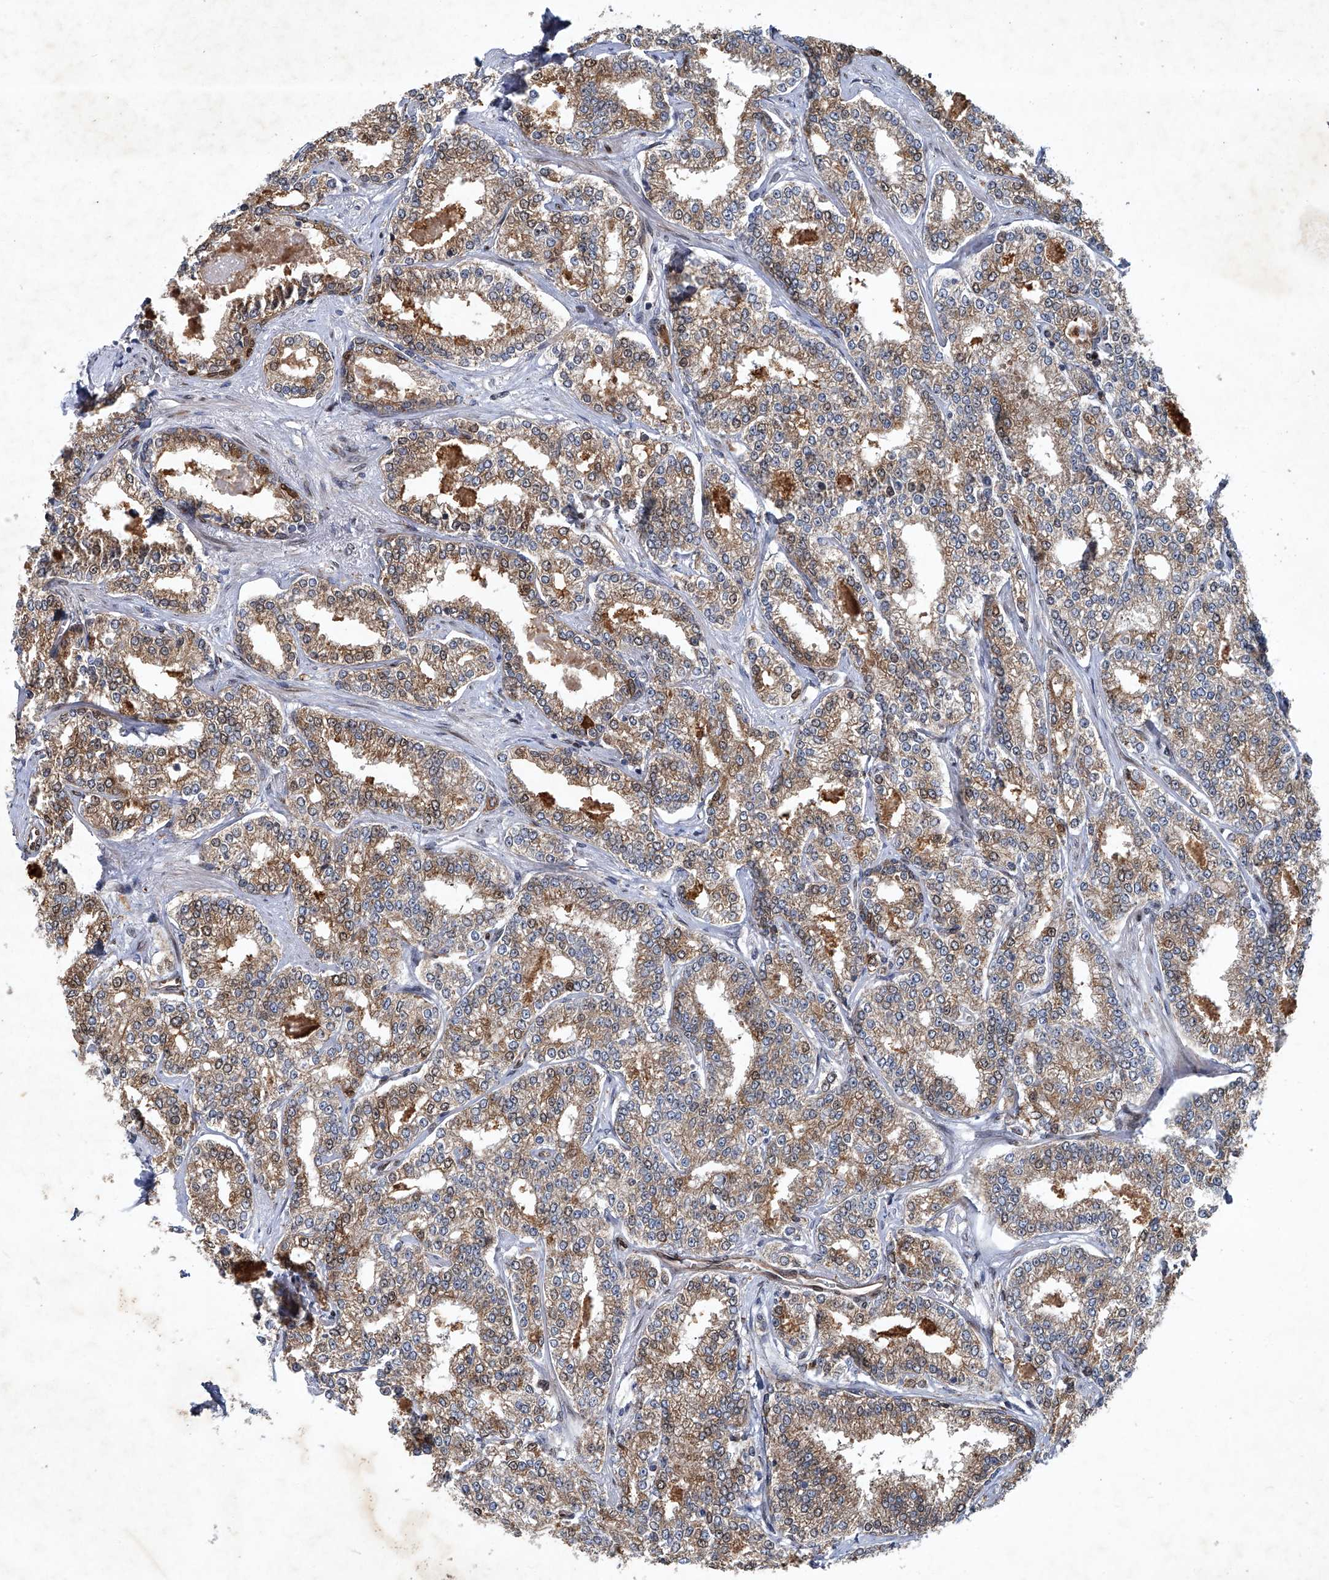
{"staining": {"intensity": "moderate", "quantity": ">75%", "location": "cytoplasmic/membranous,nuclear"}, "tissue": "prostate cancer", "cell_type": "Tumor cells", "image_type": "cancer", "snomed": [{"axis": "morphology", "description": "Normal tissue, NOS"}, {"axis": "morphology", "description": "Adenocarcinoma, High grade"}, {"axis": "topography", "description": "Prostate"}], "caption": "Protein expression analysis of human prostate cancer (high-grade adenocarcinoma) reveals moderate cytoplasmic/membranous and nuclear staining in about >75% of tumor cells.", "gene": "GPR132", "patient": {"sex": "male", "age": 83}}